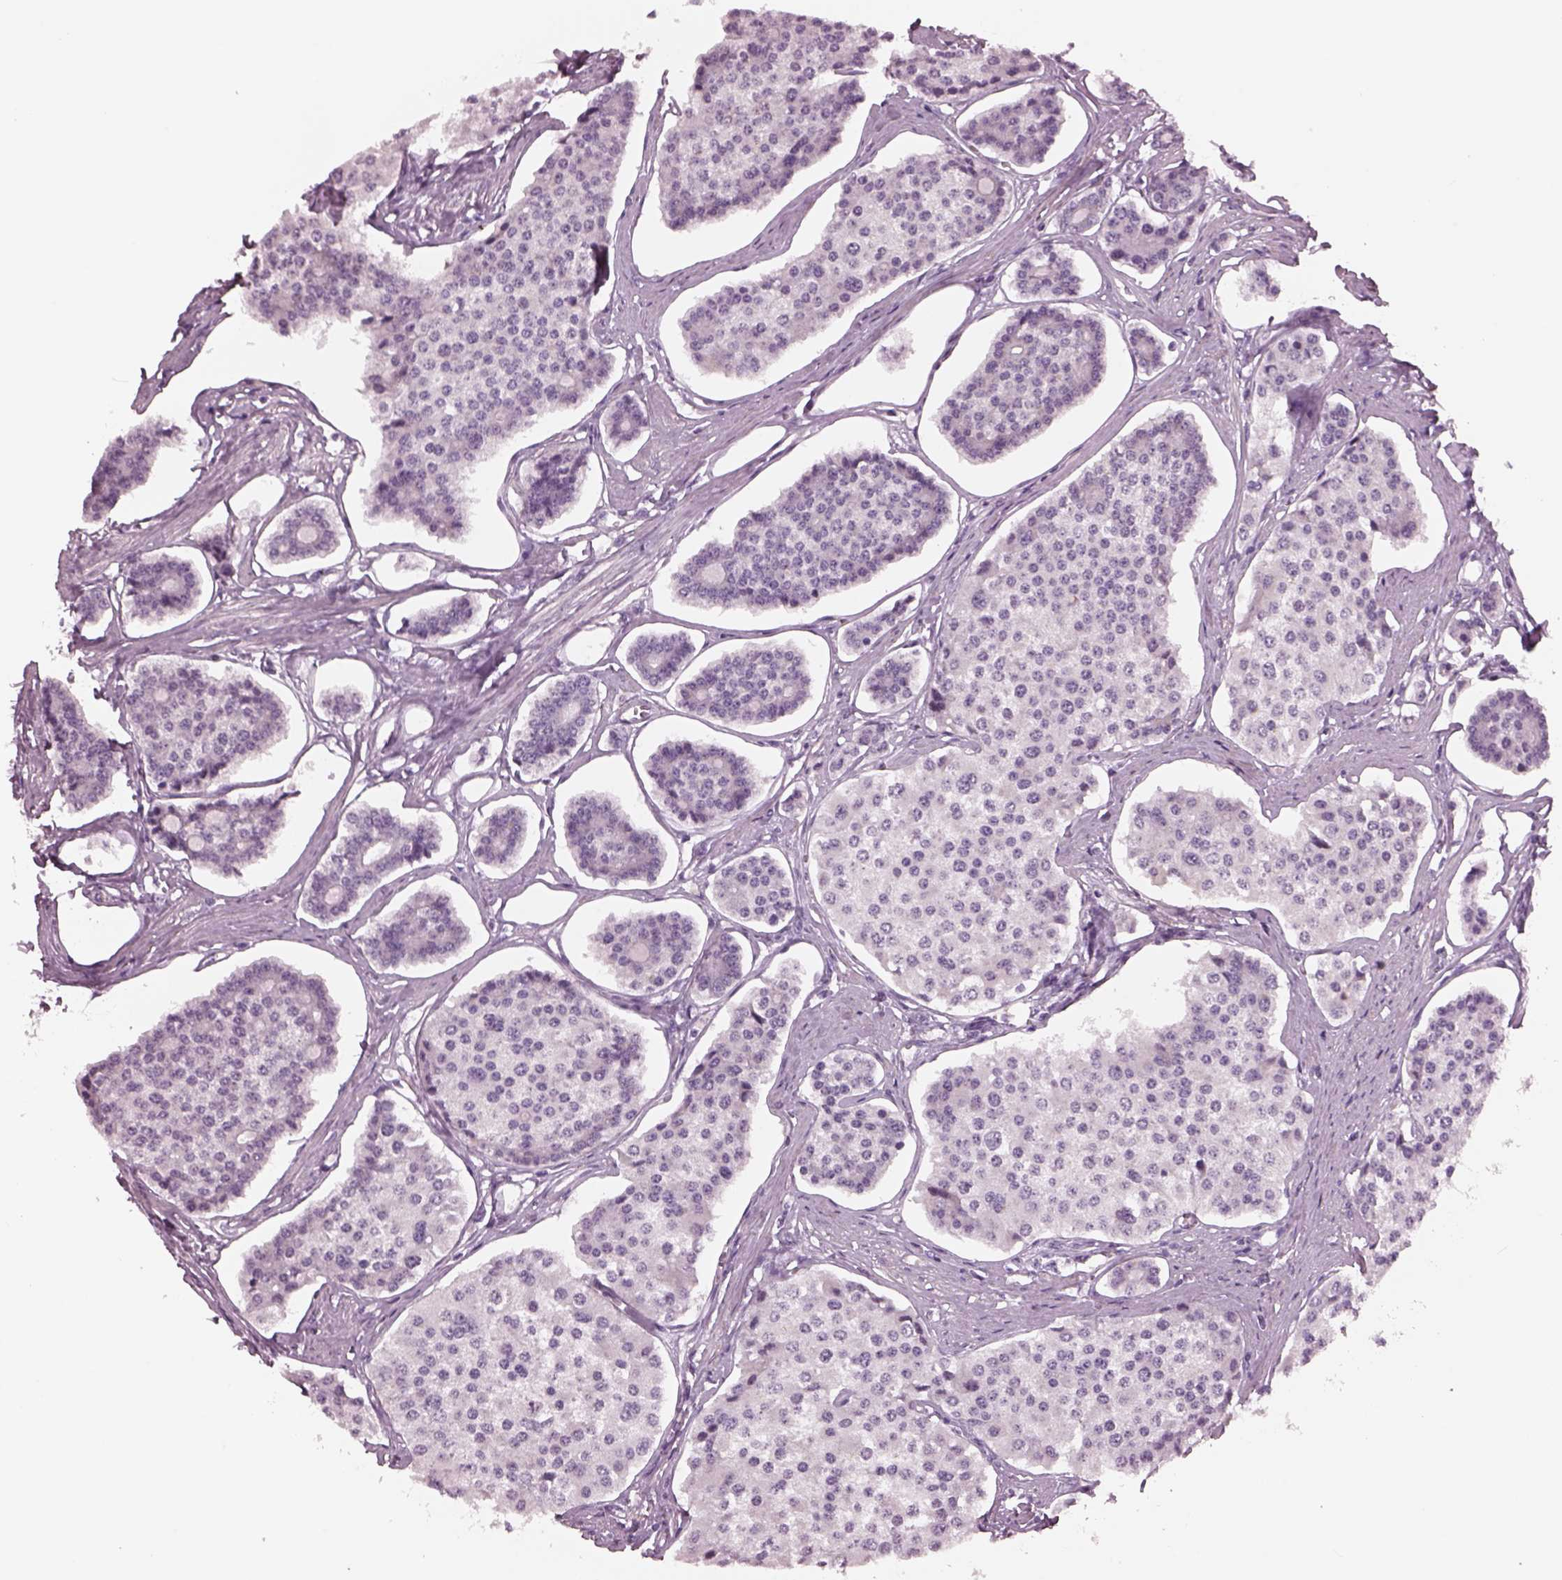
{"staining": {"intensity": "negative", "quantity": "none", "location": "none"}, "tissue": "carcinoid", "cell_type": "Tumor cells", "image_type": "cancer", "snomed": [{"axis": "morphology", "description": "Carcinoid, malignant, NOS"}, {"axis": "topography", "description": "Small intestine"}], "caption": "A high-resolution image shows immunohistochemistry (IHC) staining of carcinoid (malignant), which reveals no significant expression in tumor cells. (DAB (3,3'-diaminobenzidine) immunohistochemistry, high magnification).", "gene": "CYLC1", "patient": {"sex": "female", "age": 65}}